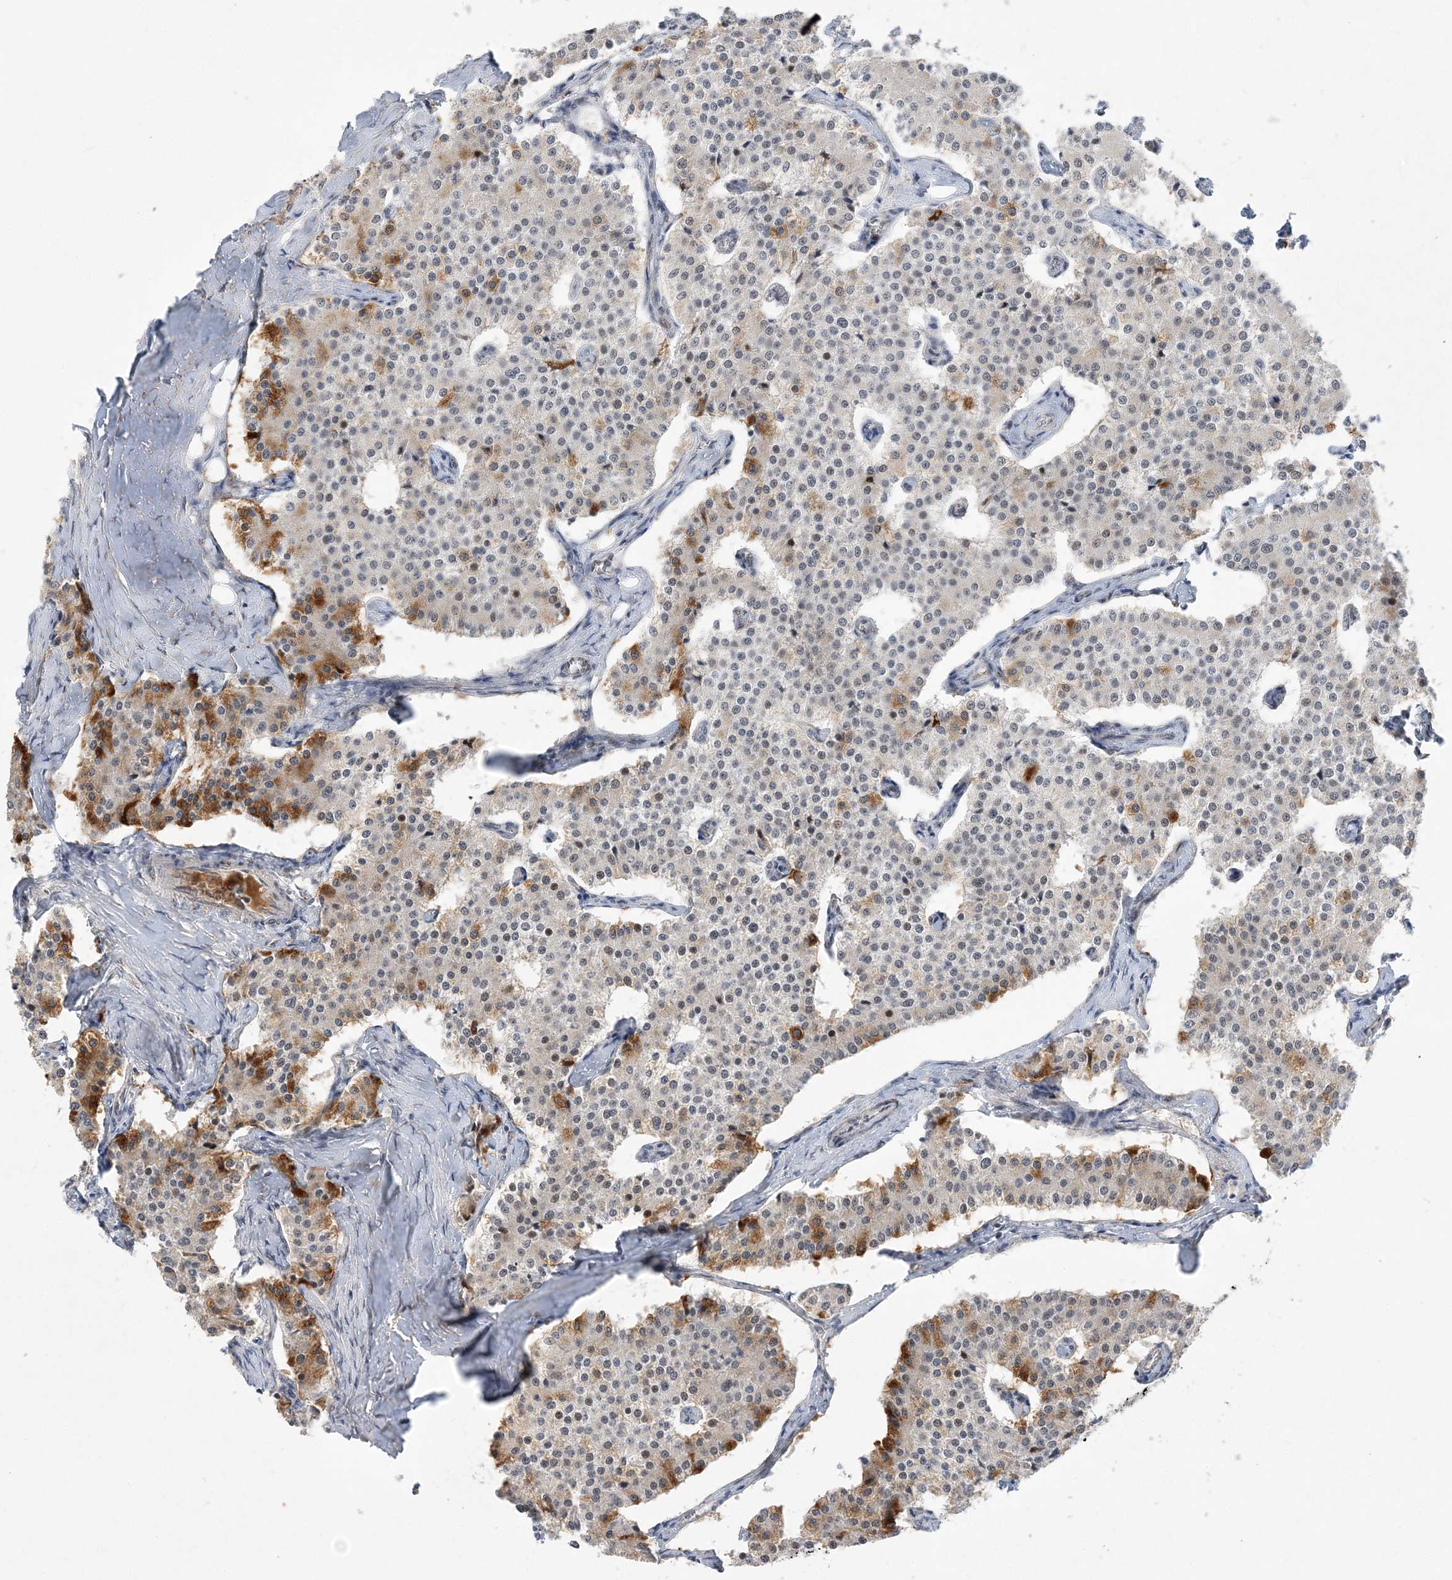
{"staining": {"intensity": "moderate", "quantity": "<25%", "location": "cytoplasmic/membranous"}, "tissue": "carcinoid", "cell_type": "Tumor cells", "image_type": "cancer", "snomed": [{"axis": "morphology", "description": "Carcinoid, malignant, NOS"}, {"axis": "topography", "description": "Colon"}], "caption": "A low amount of moderate cytoplasmic/membranous positivity is seen in about <25% of tumor cells in malignant carcinoid tissue. (DAB IHC with brightfield microscopy, high magnification).", "gene": "WAC", "patient": {"sex": "female", "age": 52}}